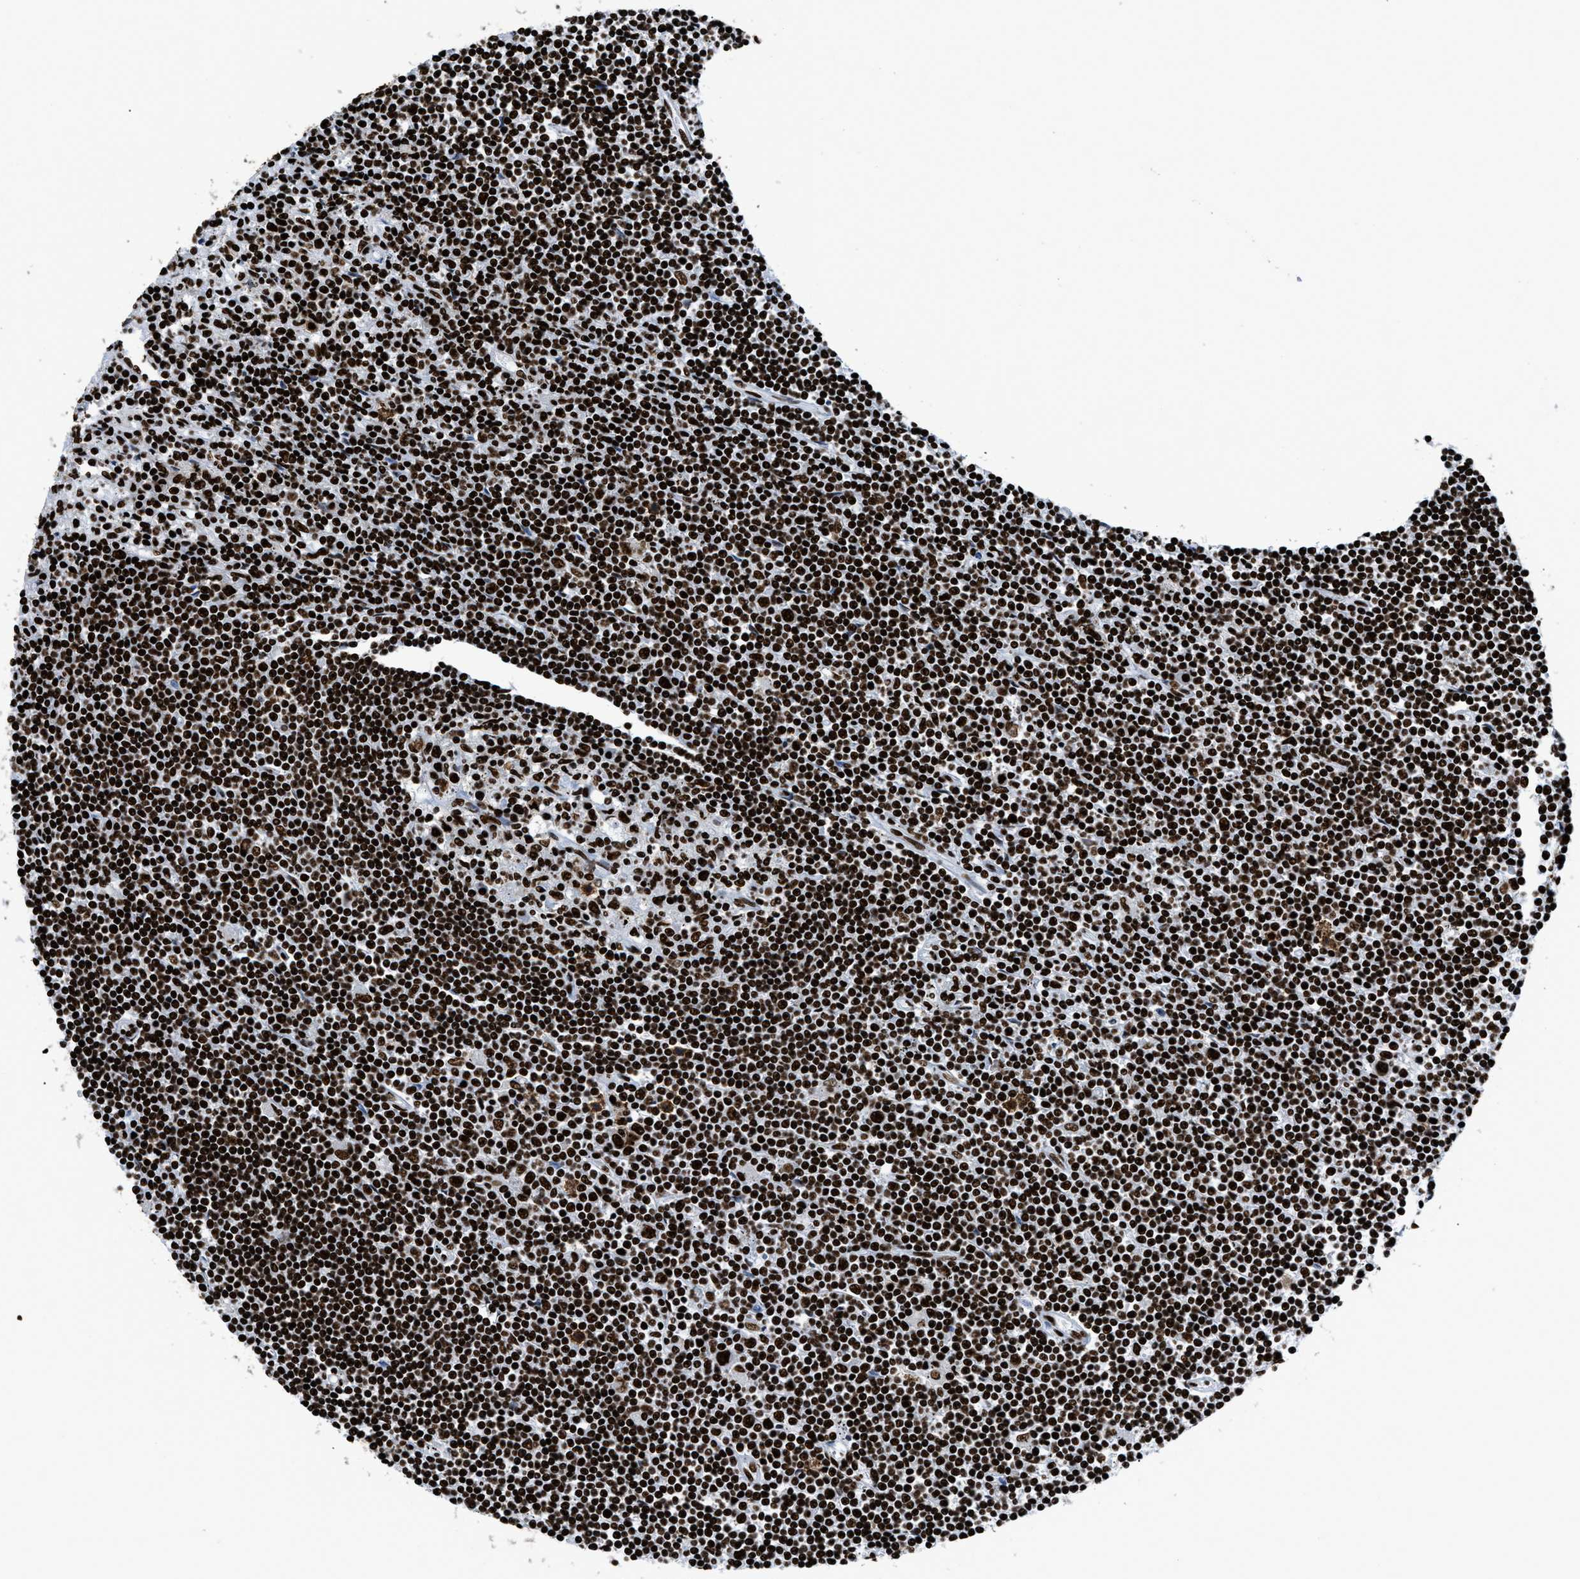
{"staining": {"intensity": "strong", "quantity": ">75%", "location": "nuclear"}, "tissue": "lymphoma", "cell_type": "Tumor cells", "image_type": "cancer", "snomed": [{"axis": "morphology", "description": "Malignant lymphoma, non-Hodgkin's type, Low grade"}, {"axis": "topography", "description": "Spleen"}], "caption": "Immunohistochemical staining of human low-grade malignant lymphoma, non-Hodgkin's type demonstrates high levels of strong nuclear protein positivity in approximately >75% of tumor cells.", "gene": "HNRNPM", "patient": {"sex": "male", "age": 76}}